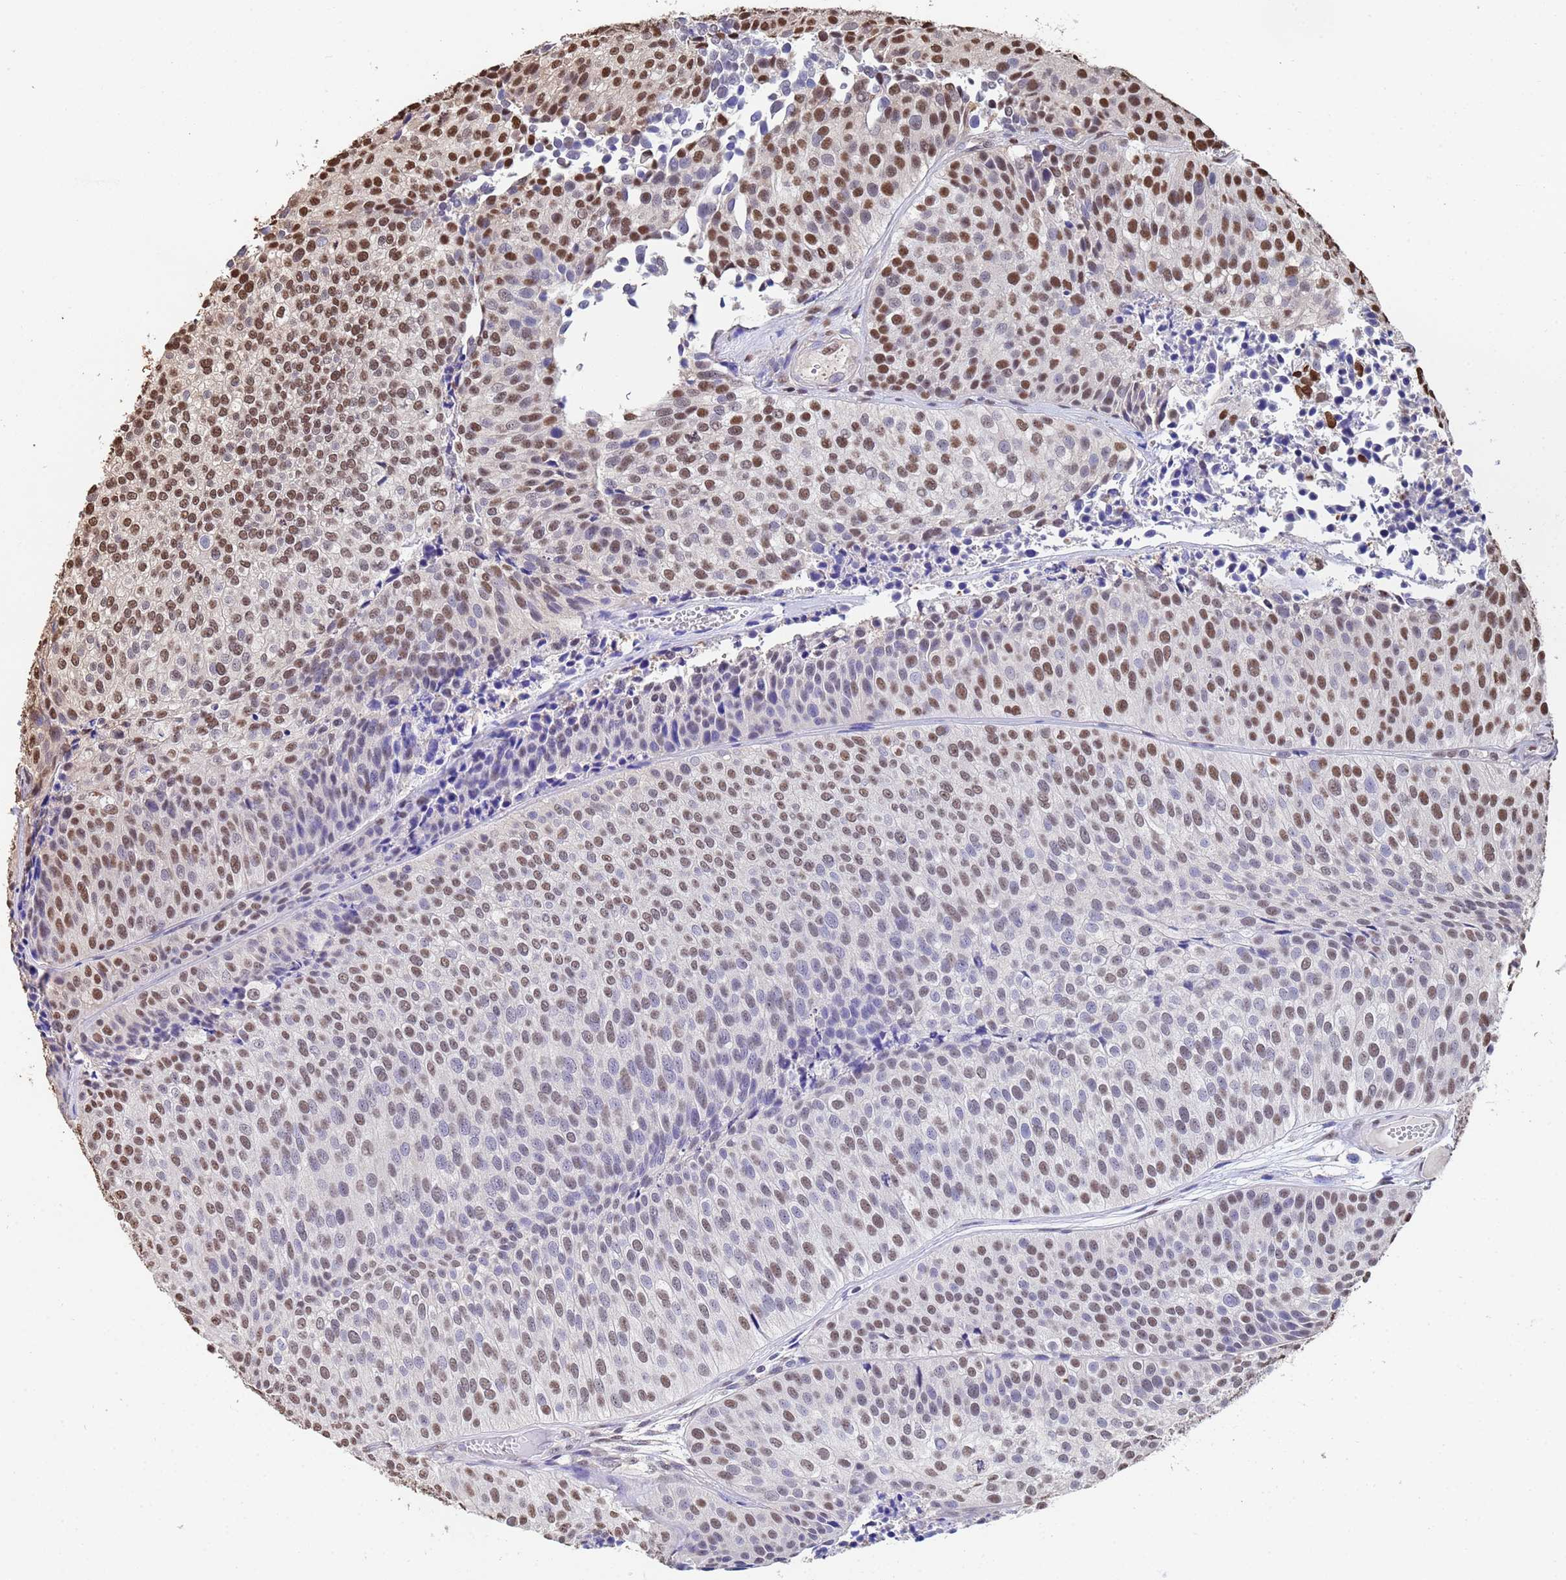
{"staining": {"intensity": "moderate", "quantity": "25%-75%", "location": "nuclear"}, "tissue": "urothelial cancer", "cell_type": "Tumor cells", "image_type": "cancer", "snomed": [{"axis": "morphology", "description": "Urothelial carcinoma, Low grade"}, {"axis": "topography", "description": "Urinary bladder"}], "caption": "Immunohistochemistry (IHC) of human low-grade urothelial carcinoma reveals medium levels of moderate nuclear expression in about 25%-75% of tumor cells.", "gene": "SUMO4", "patient": {"sex": "male", "age": 84}}